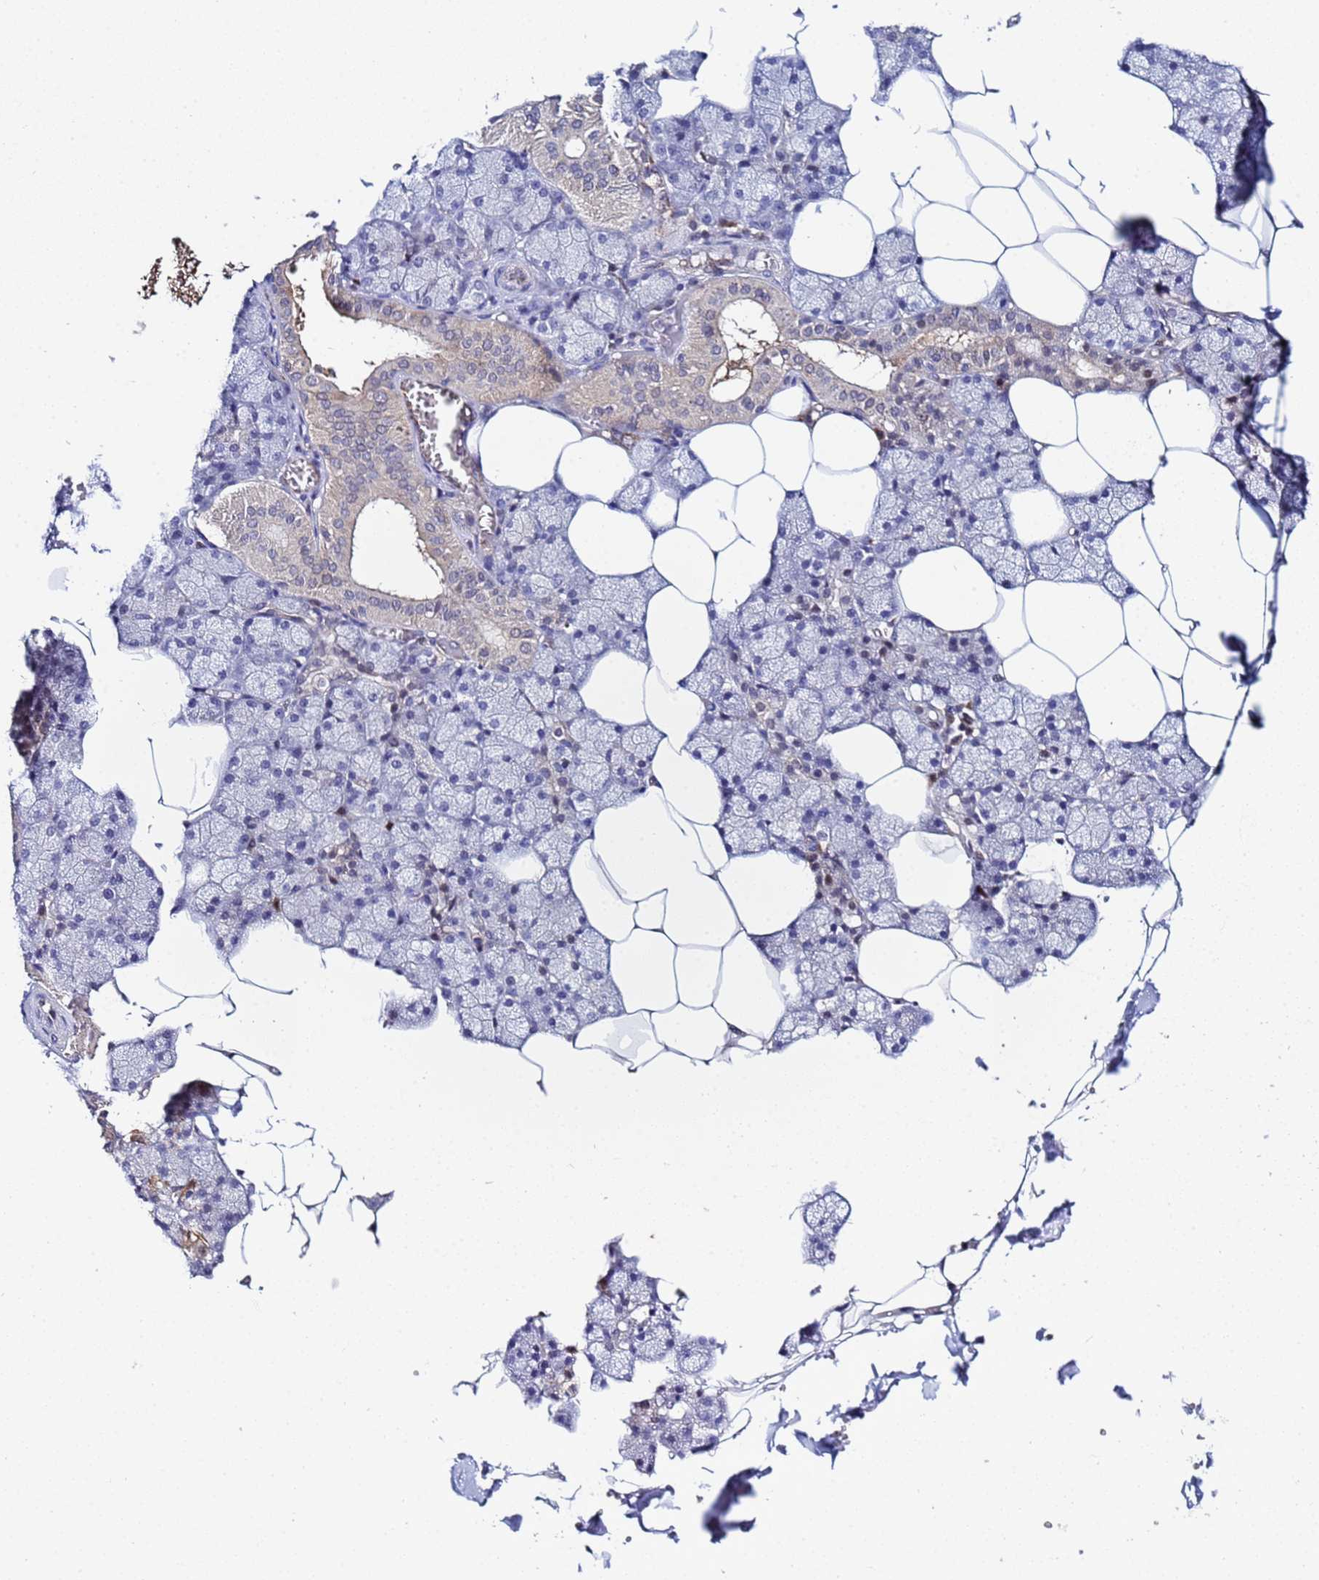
{"staining": {"intensity": "moderate", "quantity": "<25%", "location": "cytoplasmic/membranous,nuclear"}, "tissue": "salivary gland", "cell_type": "Glandular cells", "image_type": "normal", "snomed": [{"axis": "morphology", "description": "Normal tissue, NOS"}, {"axis": "topography", "description": "Salivary gland"}], "caption": "Immunohistochemical staining of normal human salivary gland reveals low levels of moderate cytoplasmic/membranous,nuclear positivity in approximately <25% of glandular cells.", "gene": "SLC25A37", "patient": {"sex": "male", "age": 62}}